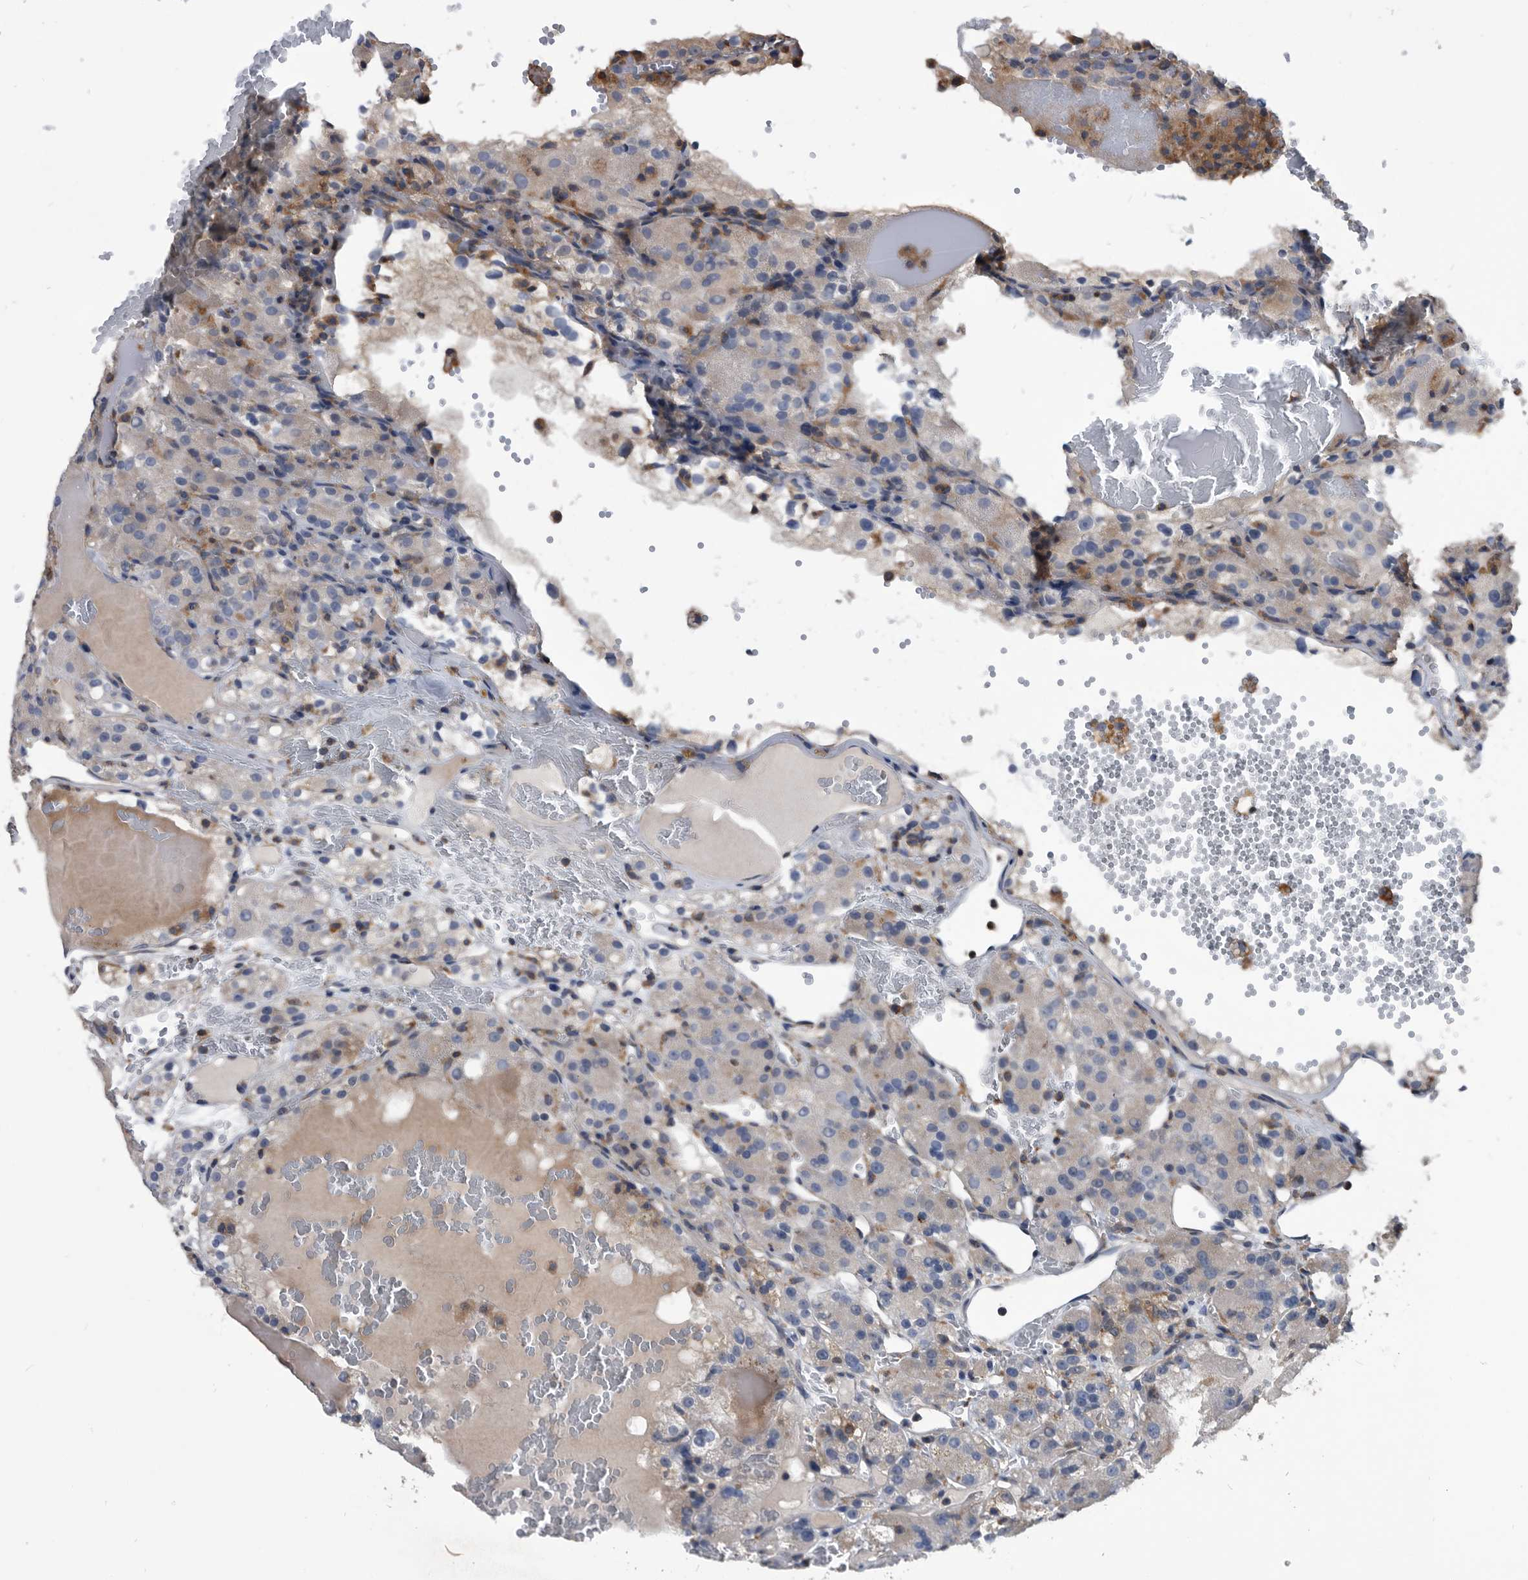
{"staining": {"intensity": "negative", "quantity": "none", "location": "none"}, "tissue": "renal cancer", "cell_type": "Tumor cells", "image_type": "cancer", "snomed": [{"axis": "morphology", "description": "Normal tissue, NOS"}, {"axis": "morphology", "description": "Adenocarcinoma, NOS"}, {"axis": "topography", "description": "Kidney"}], "caption": "DAB immunohistochemical staining of renal cancer (adenocarcinoma) shows no significant staining in tumor cells. (DAB (3,3'-diaminobenzidine) IHC visualized using brightfield microscopy, high magnification).", "gene": "NRBP1", "patient": {"sex": "male", "age": 61}}